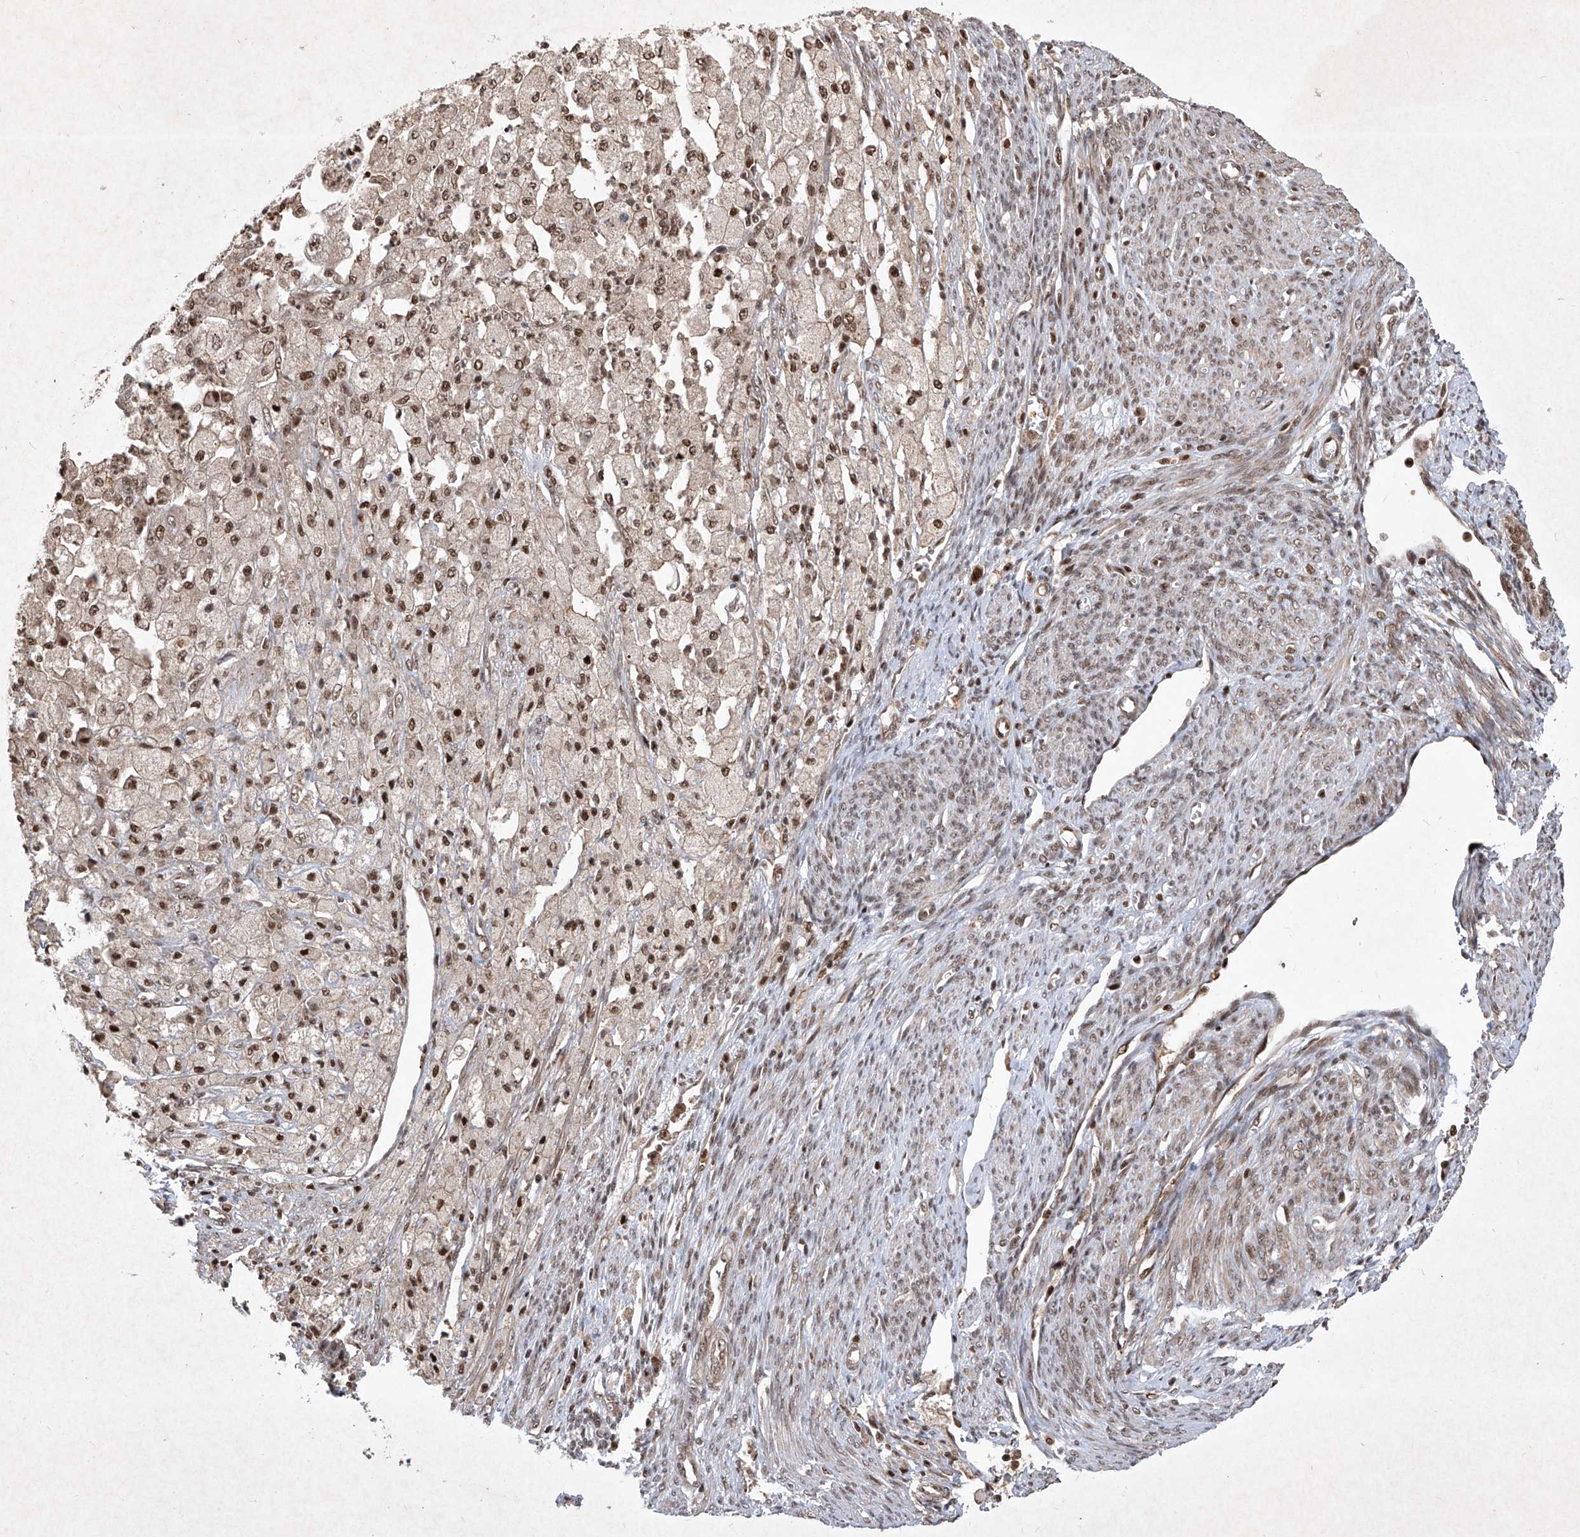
{"staining": {"intensity": "strong", "quantity": ">75%", "location": "nuclear"}, "tissue": "cervical cancer", "cell_type": "Tumor cells", "image_type": "cancer", "snomed": [{"axis": "morphology", "description": "Normal tissue, NOS"}, {"axis": "morphology", "description": "Adenocarcinoma, NOS"}, {"axis": "topography", "description": "Cervix"}, {"axis": "topography", "description": "Endometrium"}], "caption": "Adenocarcinoma (cervical) stained with a protein marker reveals strong staining in tumor cells.", "gene": "IRF2", "patient": {"sex": "female", "age": 86}}